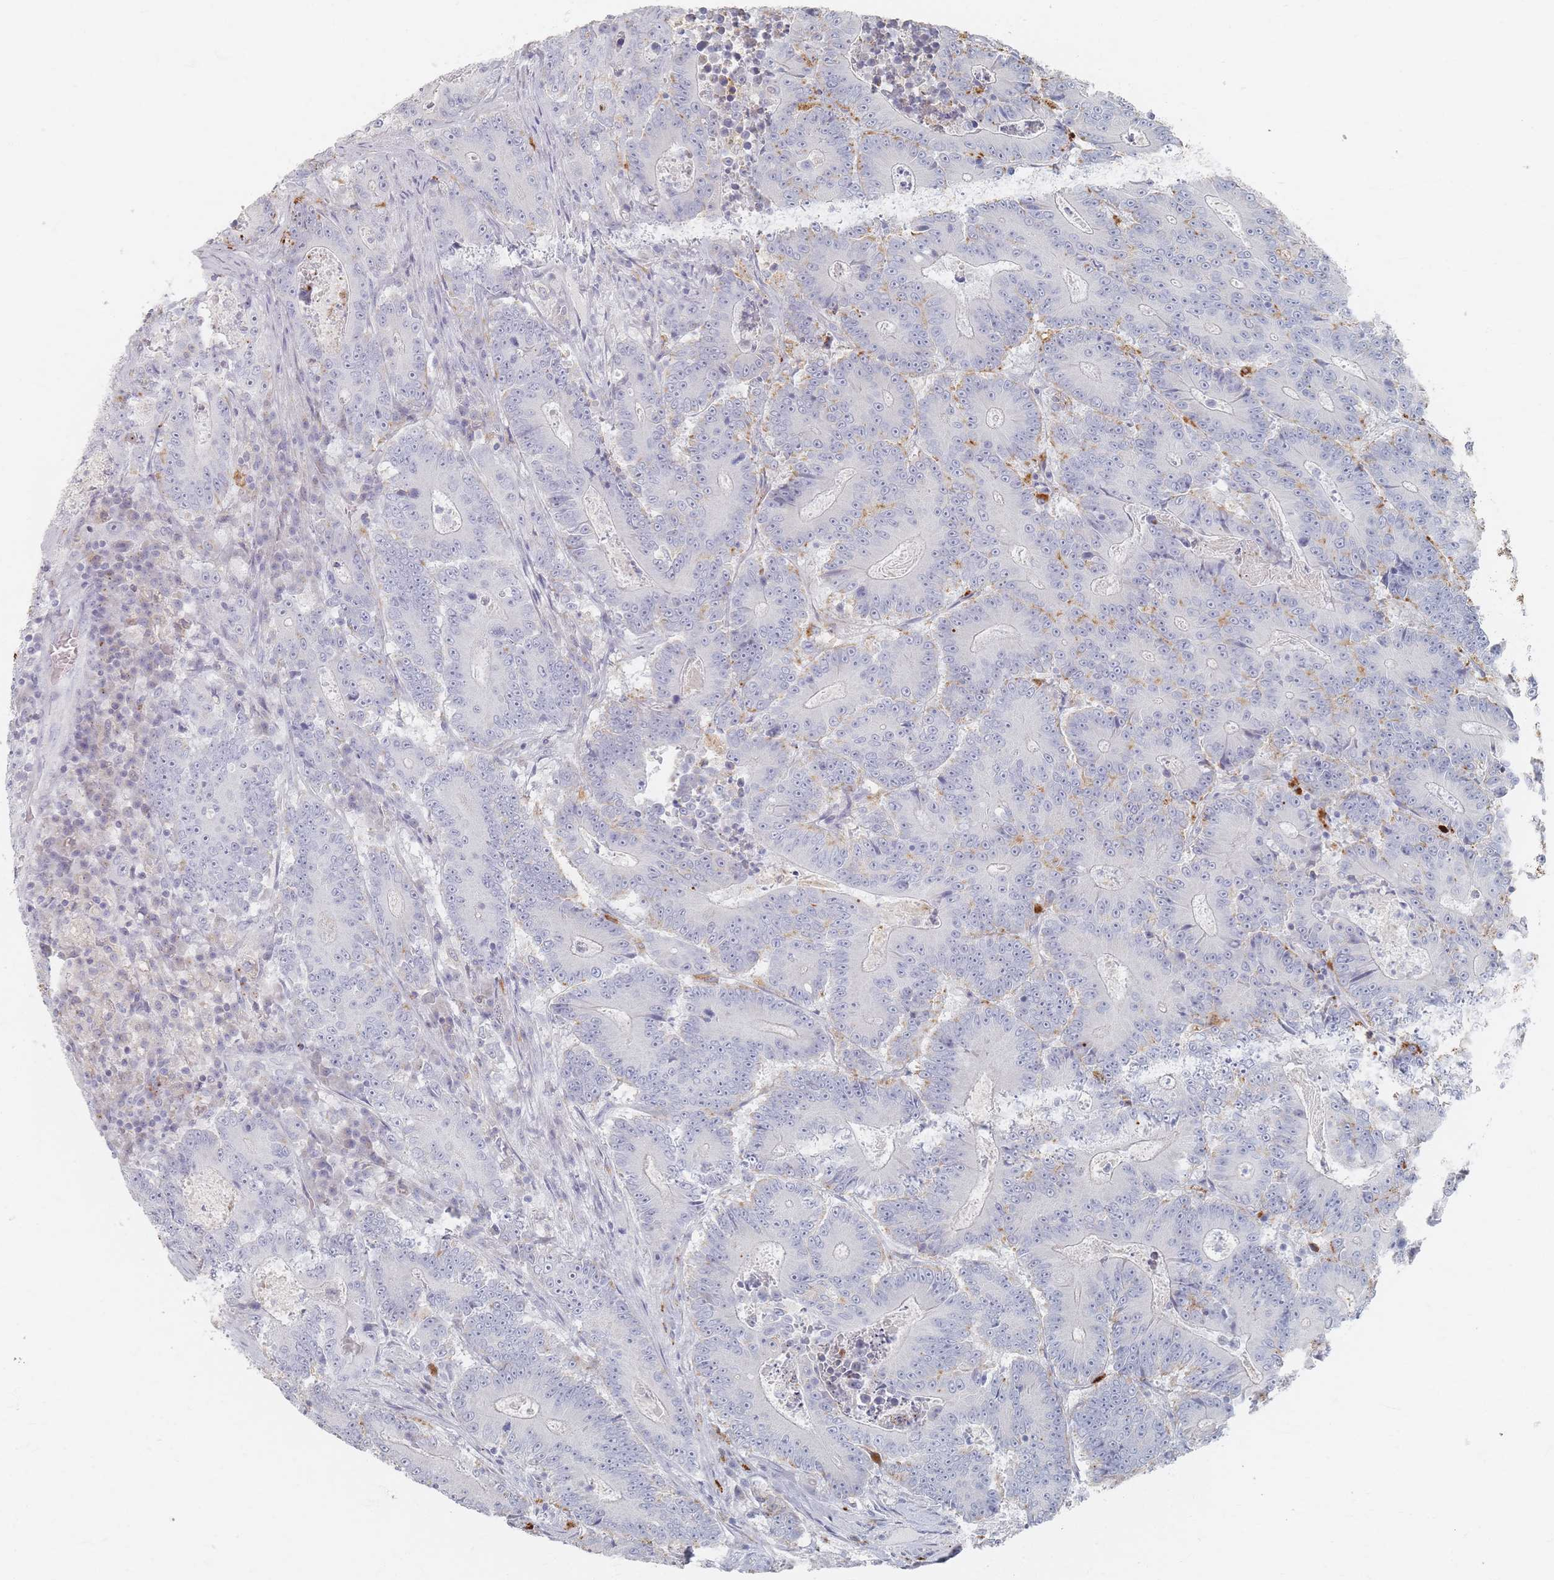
{"staining": {"intensity": "negative", "quantity": "none", "location": "none"}, "tissue": "colorectal cancer", "cell_type": "Tumor cells", "image_type": "cancer", "snomed": [{"axis": "morphology", "description": "Adenocarcinoma, NOS"}, {"axis": "topography", "description": "Colon"}], "caption": "Immunohistochemistry (IHC) micrograph of neoplastic tissue: human colorectal cancer stained with DAB (3,3'-diaminobenzidine) reveals no significant protein positivity in tumor cells.", "gene": "SLC2A11", "patient": {"sex": "male", "age": 83}}